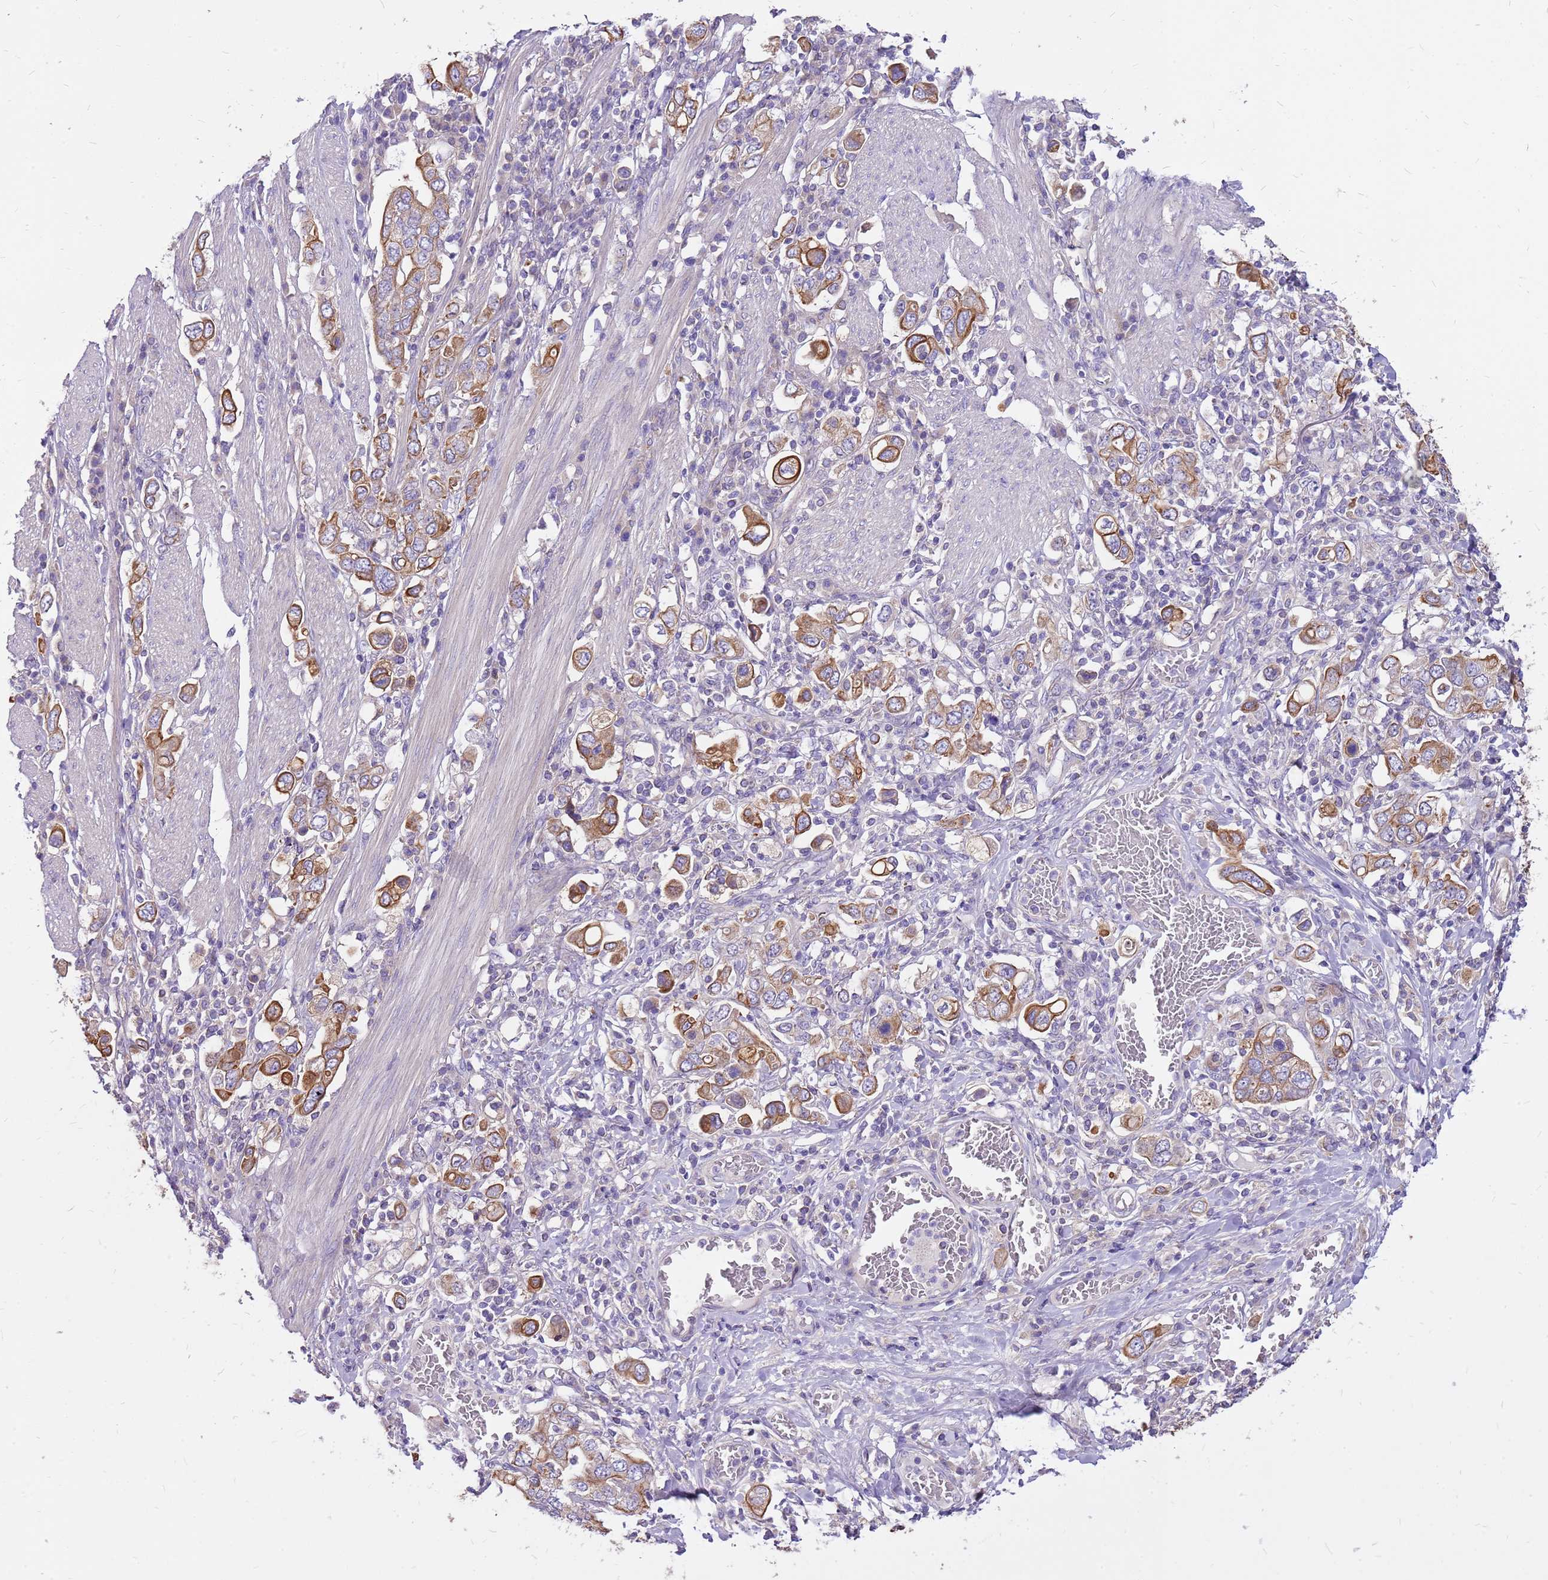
{"staining": {"intensity": "moderate", "quantity": ">75%", "location": "cytoplasmic/membranous"}, "tissue": "stomach cancer", "cell_type": "Tumor cells", "image_type": "cancer", "snomed": [{"axis": "morphology", "description": "Adenocarcinoma, NOS"}, {"axis": "topography", "description": "Stomach, upper"}], "caption": "Immunohistochemical staining of adenocarcinoma (stomach) displays moderate cytoplasmic/membranous protein staining in about >75% of tumor cells.", "gene": "WASHC4", "patient": {"sex": "male", "age": 62}}